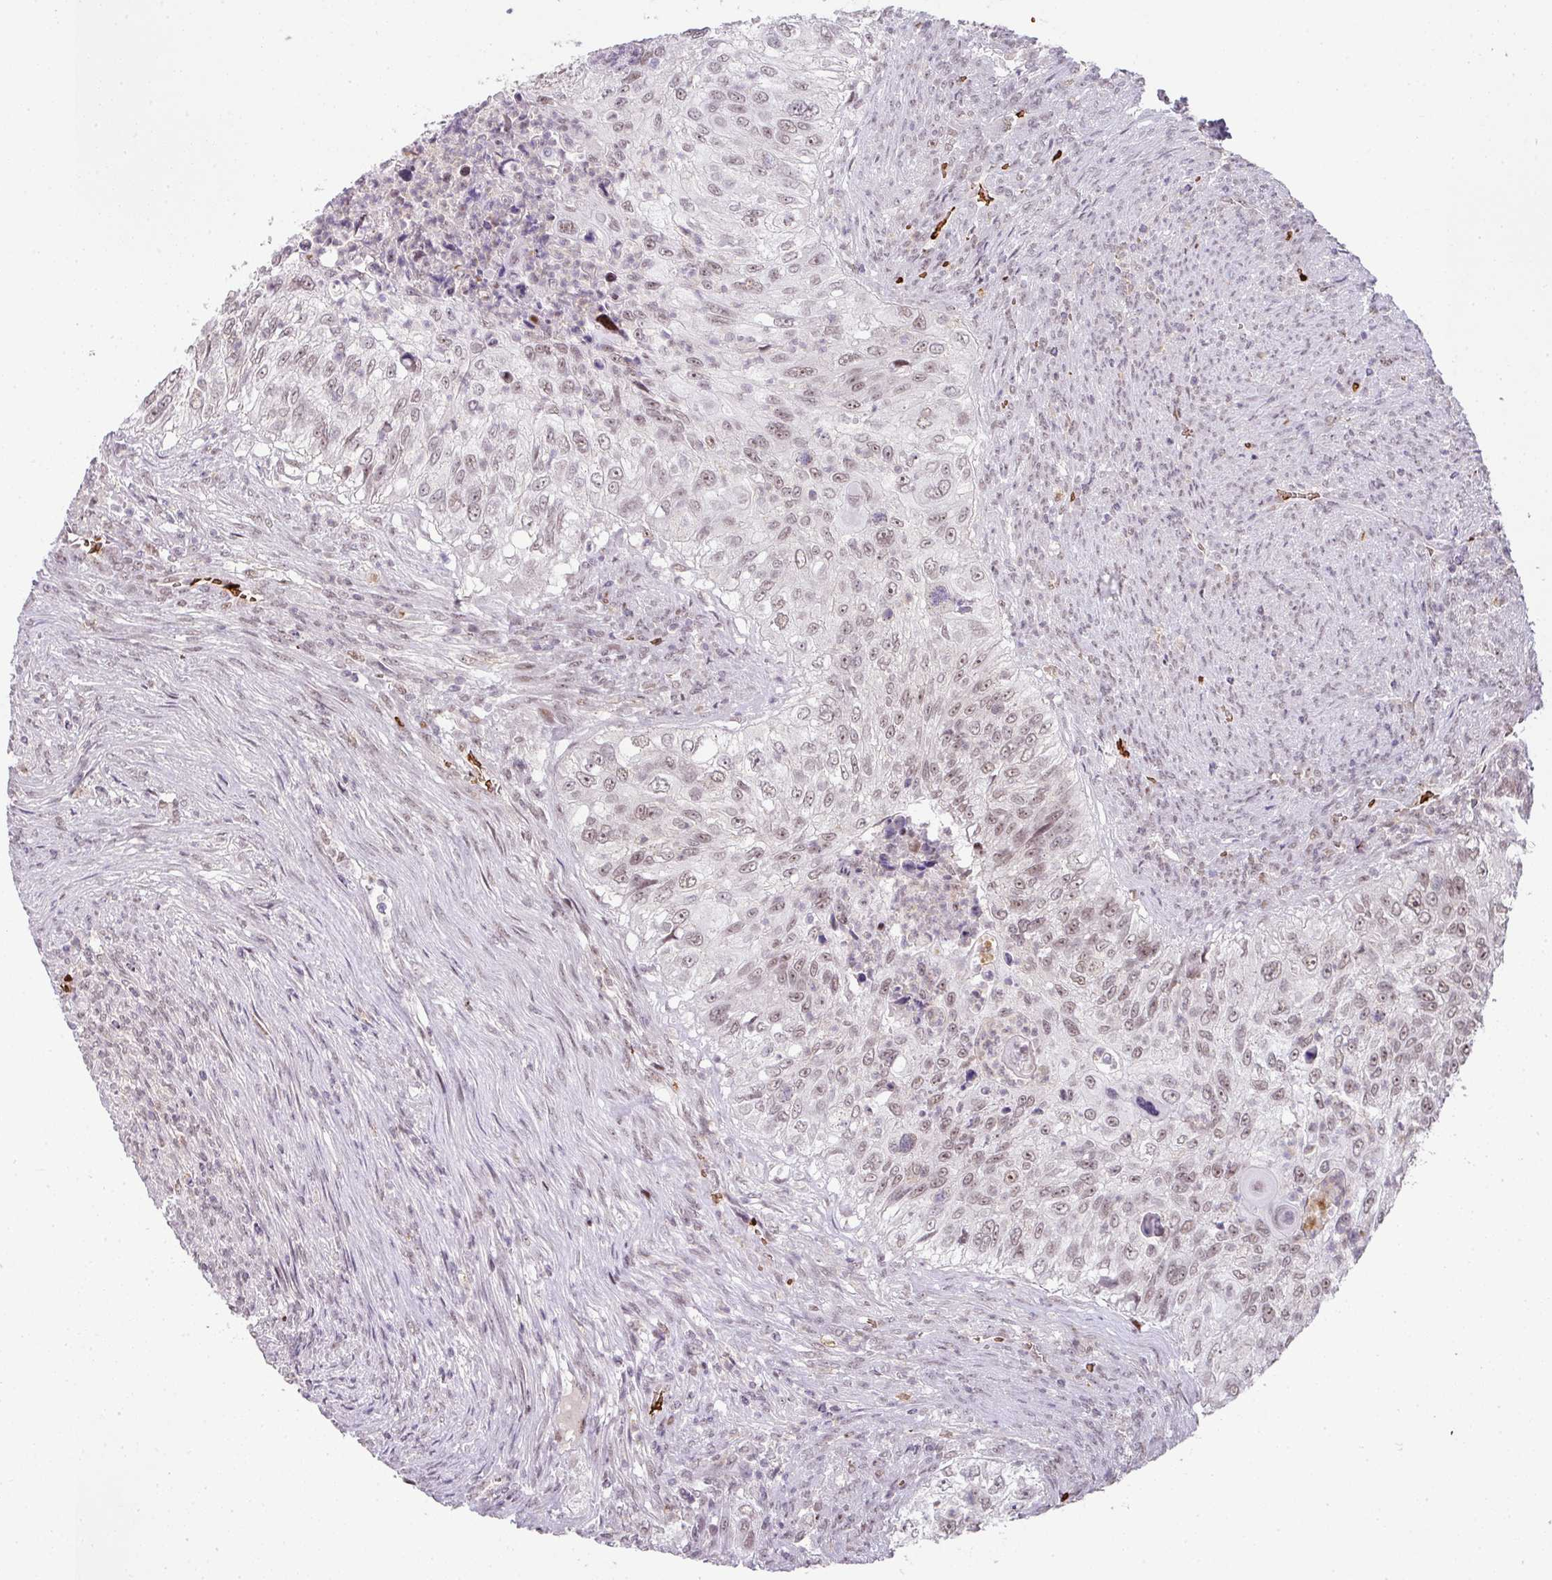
{"staining": {"intensity": "weak", "quantity": "<25%", "location": "nuclear"}, "tissue": "urothelial cancer", "cell_type": "Tumor cells", "image_type": "cancer", "snomed": [{"axis": "morphology", "description": "Urothelial carcinoma, High grade"}, {"axis": "topography", "description": "Urinary bladder"}], "caption": "Human urothelial carcinoma (high-grade) stained for a protein using immunohistochemistry displays no positivity in tumor cells.", "gene": "NEIL1", "patient": {"sex": "female", "age": 60}}